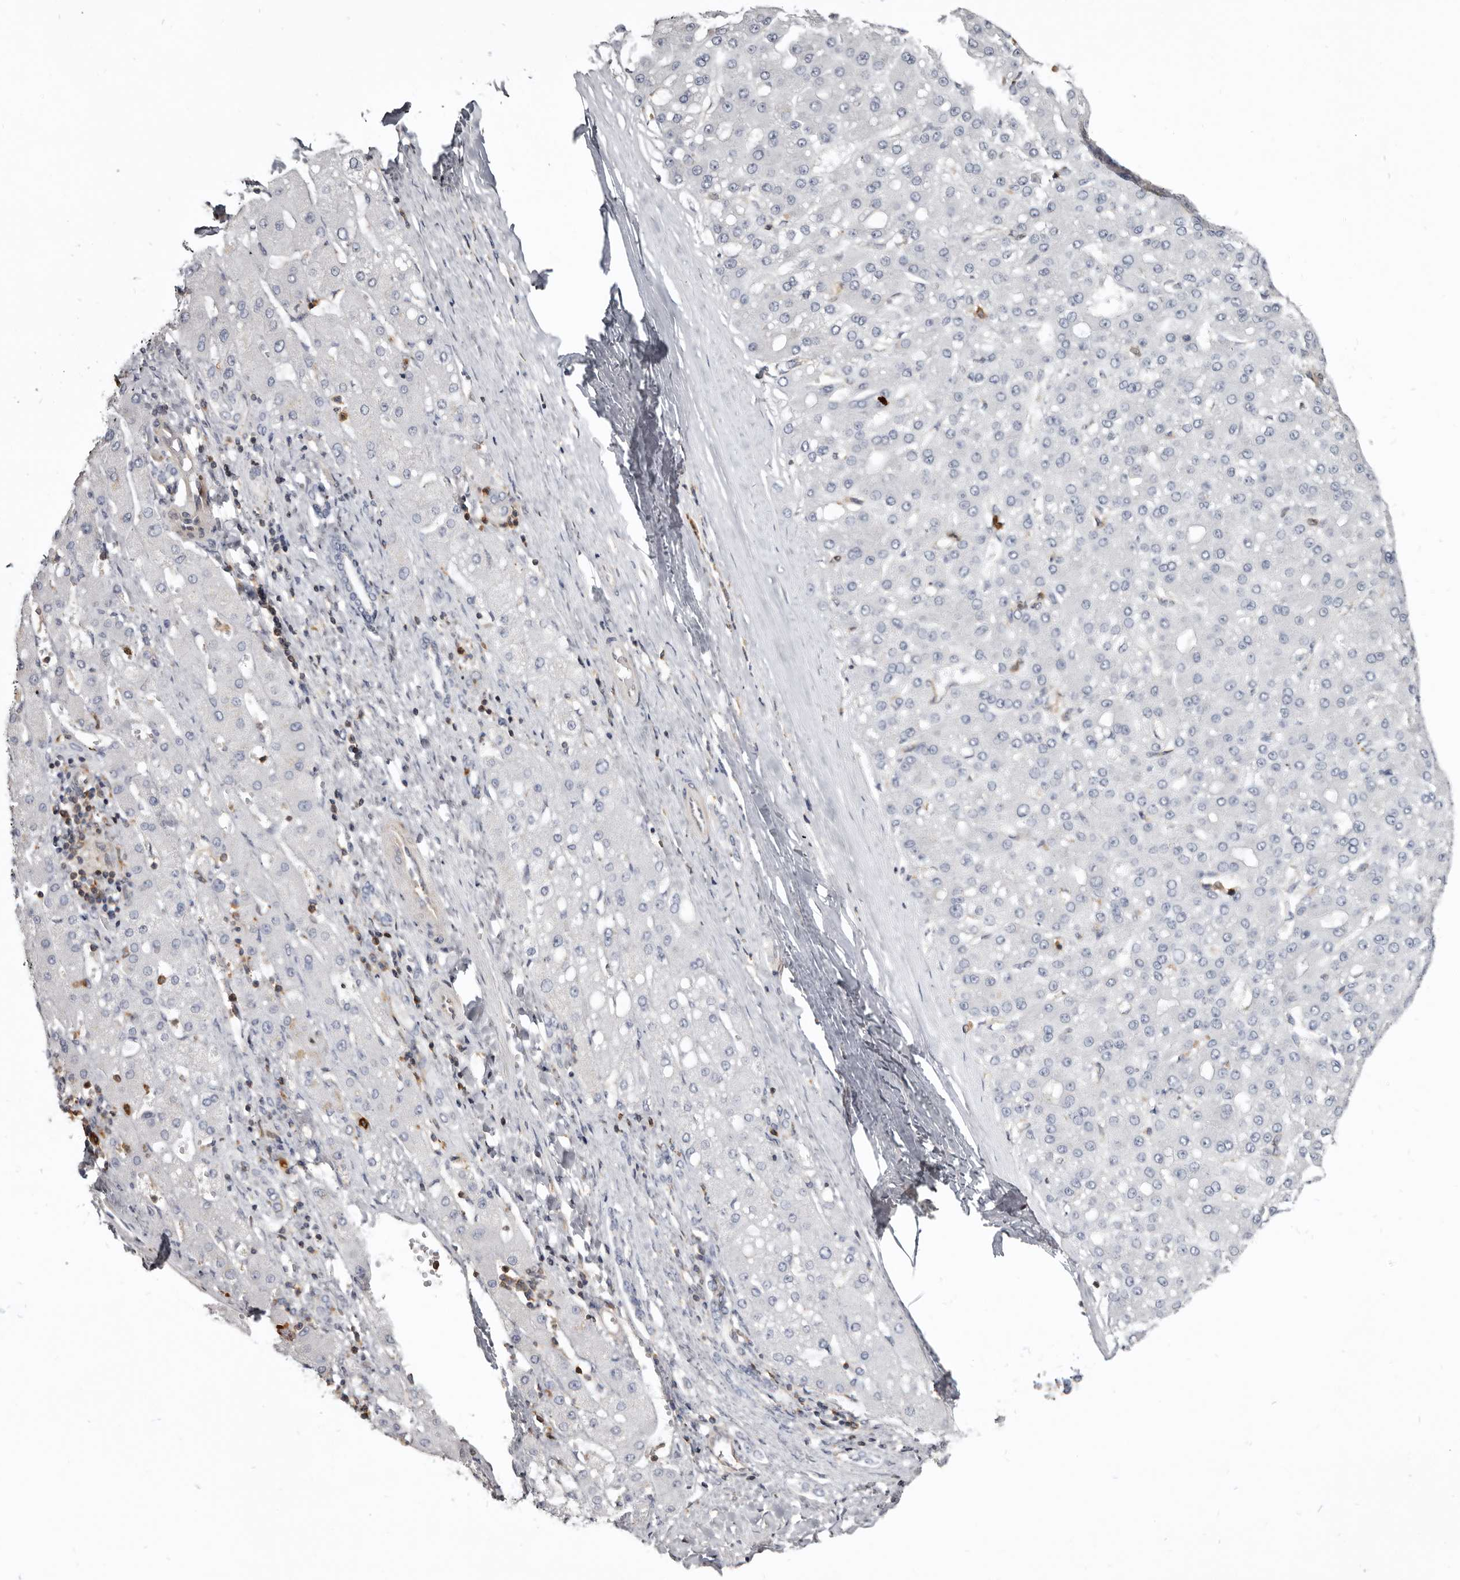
{"staining": {"intensity": "negative", "quantity": "none", "location": "none"}, "tissue": "liver cancer", "cell_type": "Tumor cells", "image_type": "cancer", "snomed": [{"axis": "morphology", "description": "Carcinoma, Hepatocellular, NOS"}, {"axis": "topography", "description": "Liver"}], "caption": "Histopathology image shows no significant protein staining in tumor cells of liver hepatocellular carcinoma. The staining was performed using DAB to visualize the protein expression in brown, while the nuclei were stained in blue with hematoxylin (Magnification: 20x).", "gene": "CBL", "patient": {"sex": "male", "age": 67}}